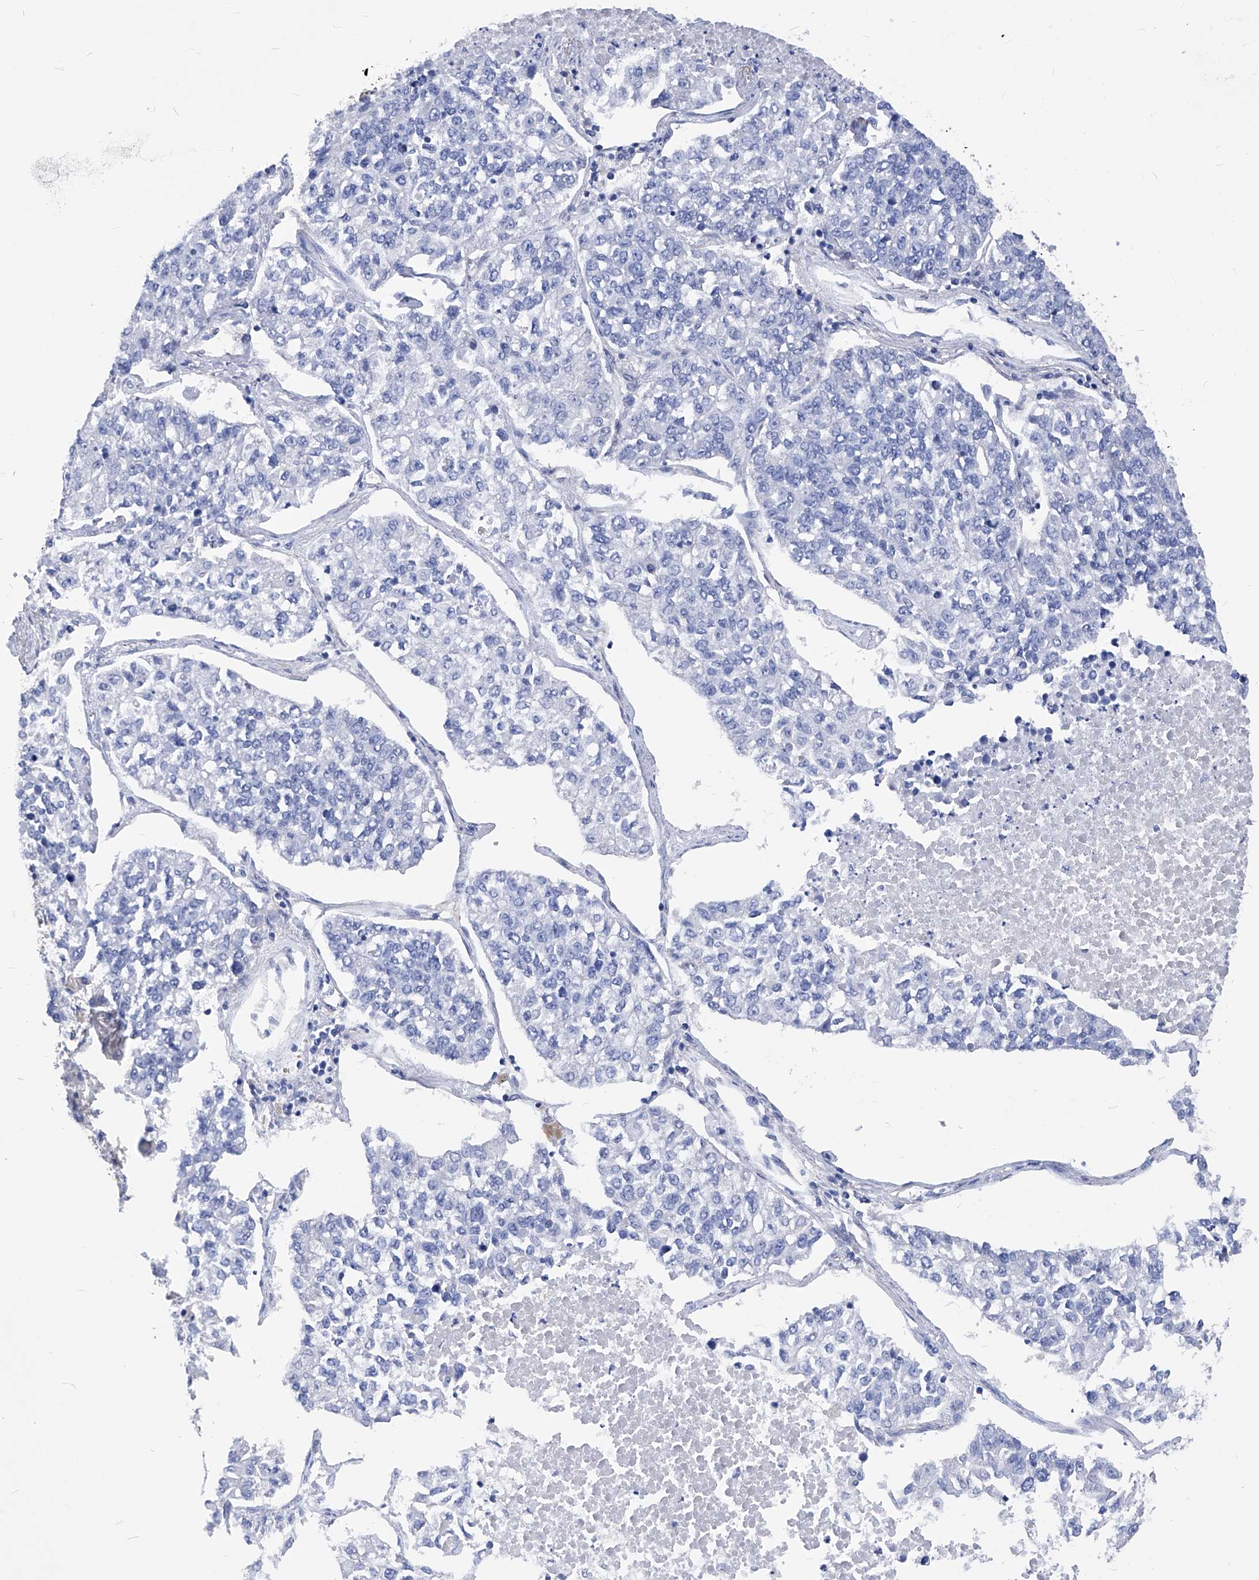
{"staining": {"intensity": "negative", "quantity": "none", "location": "none"}, "tissue": "lung cancer", "cell_type": "Tumor cells", "image_type": "cancer", "snomed": [{"axis": "morphology", "description": "Adenocarcinoma, NOS"}, {"axis": "topography", "description": "Lung"}], "caption": "Immunohistochemical staining of human lung cancer reveals no significant staining in tumor cells.", "gene": "XPNPEP1", "patient": {"sex": "male", "age": 49}}